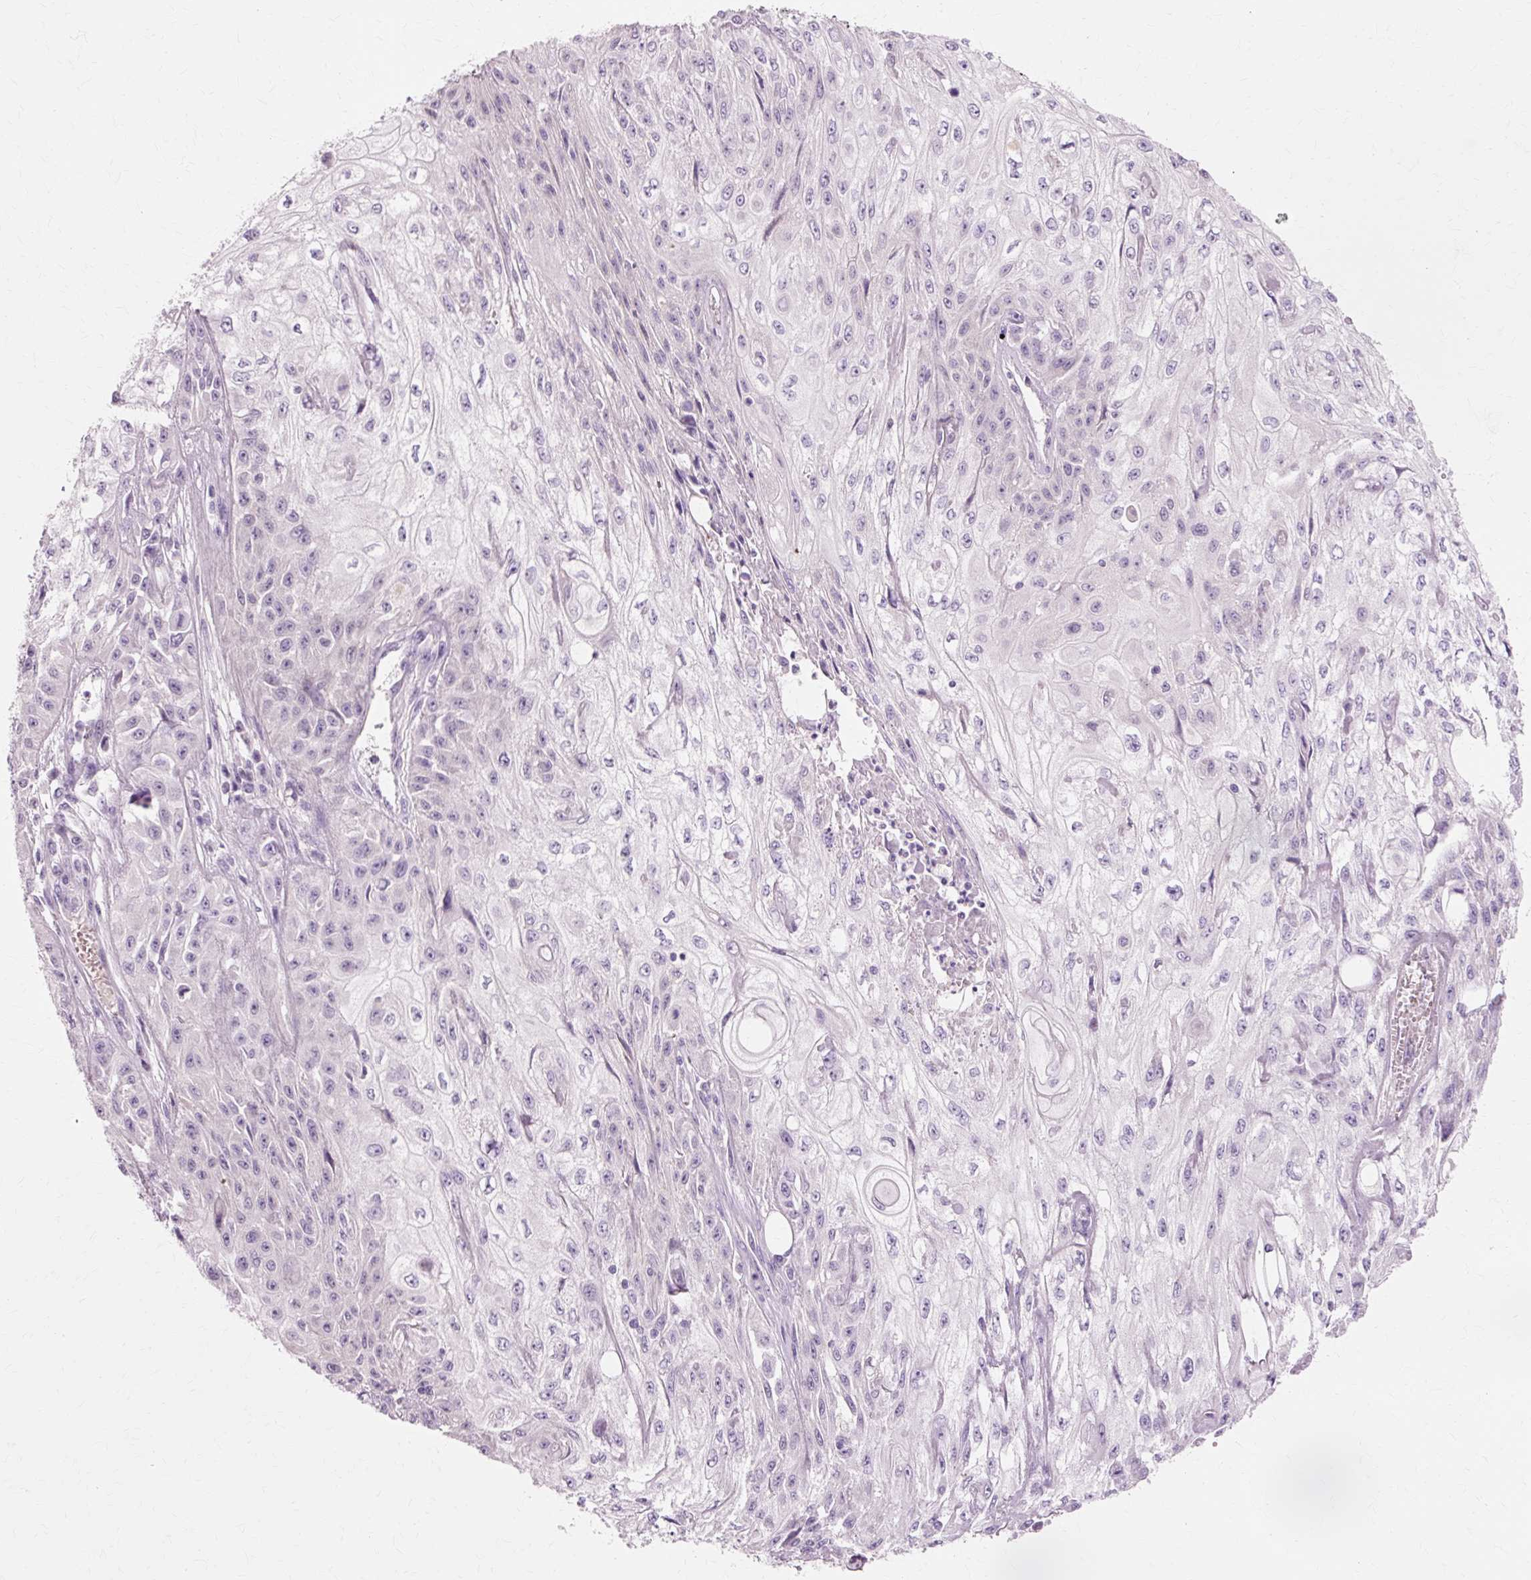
{"staining": {"intensity": "negative", "quantity": "none", "location": "none"}, "tissue": "skin cancer", "cell_type": "Tumor cells", "image_type": "cancer", "snomed": [{"axis": "morphology", "description": "Squamous cell carcinoma, NOS"}, {"axis": "morphology", "description": "Squamous cell carcinoma, metastatic, NOS"}, {"axis": "topography", "description": "Skin"}, {"axis": "topography", "description": "Lymph node"}], "caption": "Immunohistochemical staining of human skin squamous cell carcinoma demonstrates no significant expression in tumor cells.", "gene": "VN1R2", "patient": {"sex": "male", "age": 75}}